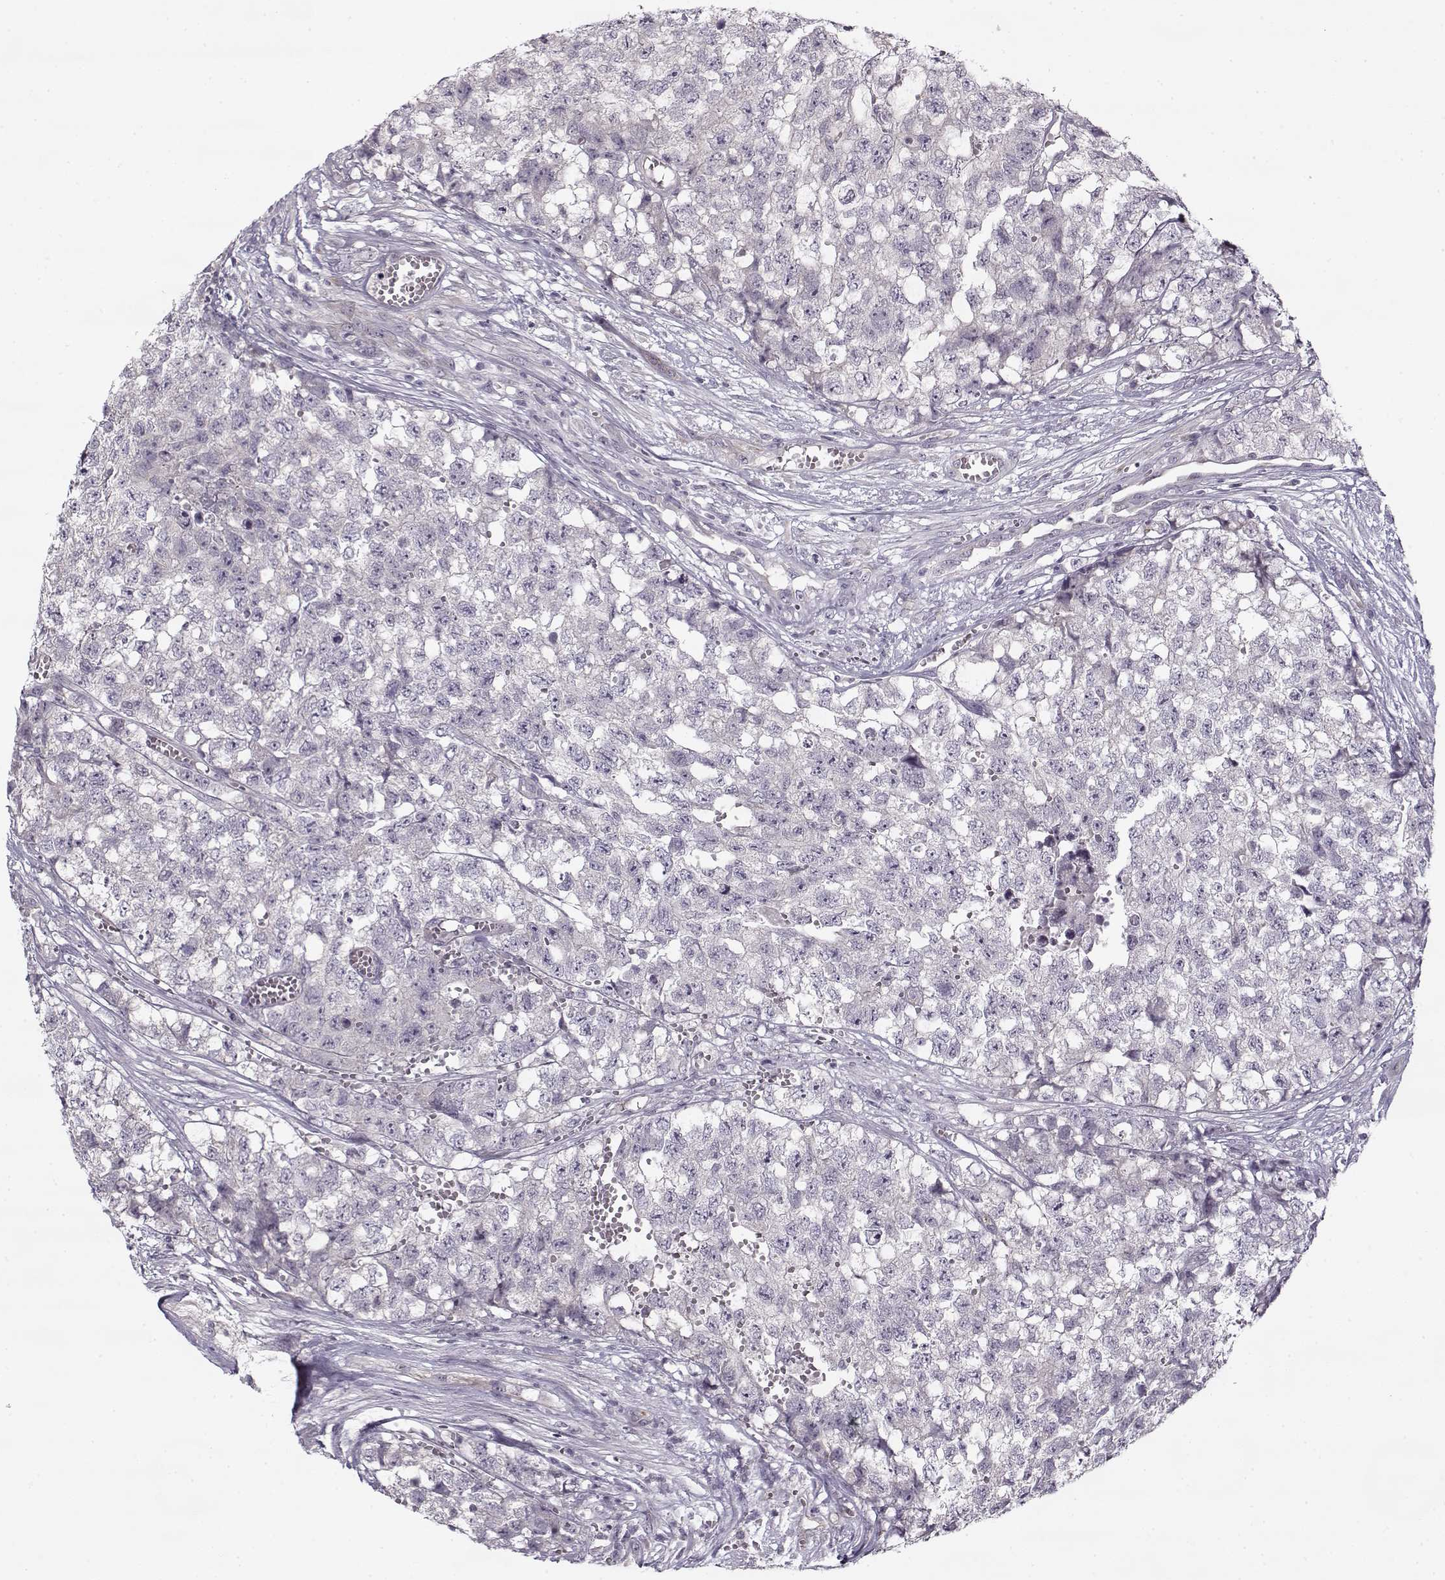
{"staining": {"intensity": "negative", "quantity": "none", "location": "none"}, "tissue": "testis cancer", "cell_type": "Tumor cells", "image_type": "cancer", "snomed": [{"axis": "morphology", "description": "Seminoma, NOS"}, {"axis": "morphology", "description": "Carcinoma, Embryonal, NOS"}, {"axis": "topography", "description": "Testis"}], "caption": "Immunohistochemistry (IHC) image of neoplastic tissue: testis seminoma stained with DAB shows no significant protein expression in tumor cells.", "gene": "PNMT", "patient": {"sex": "male", "age": 22}}